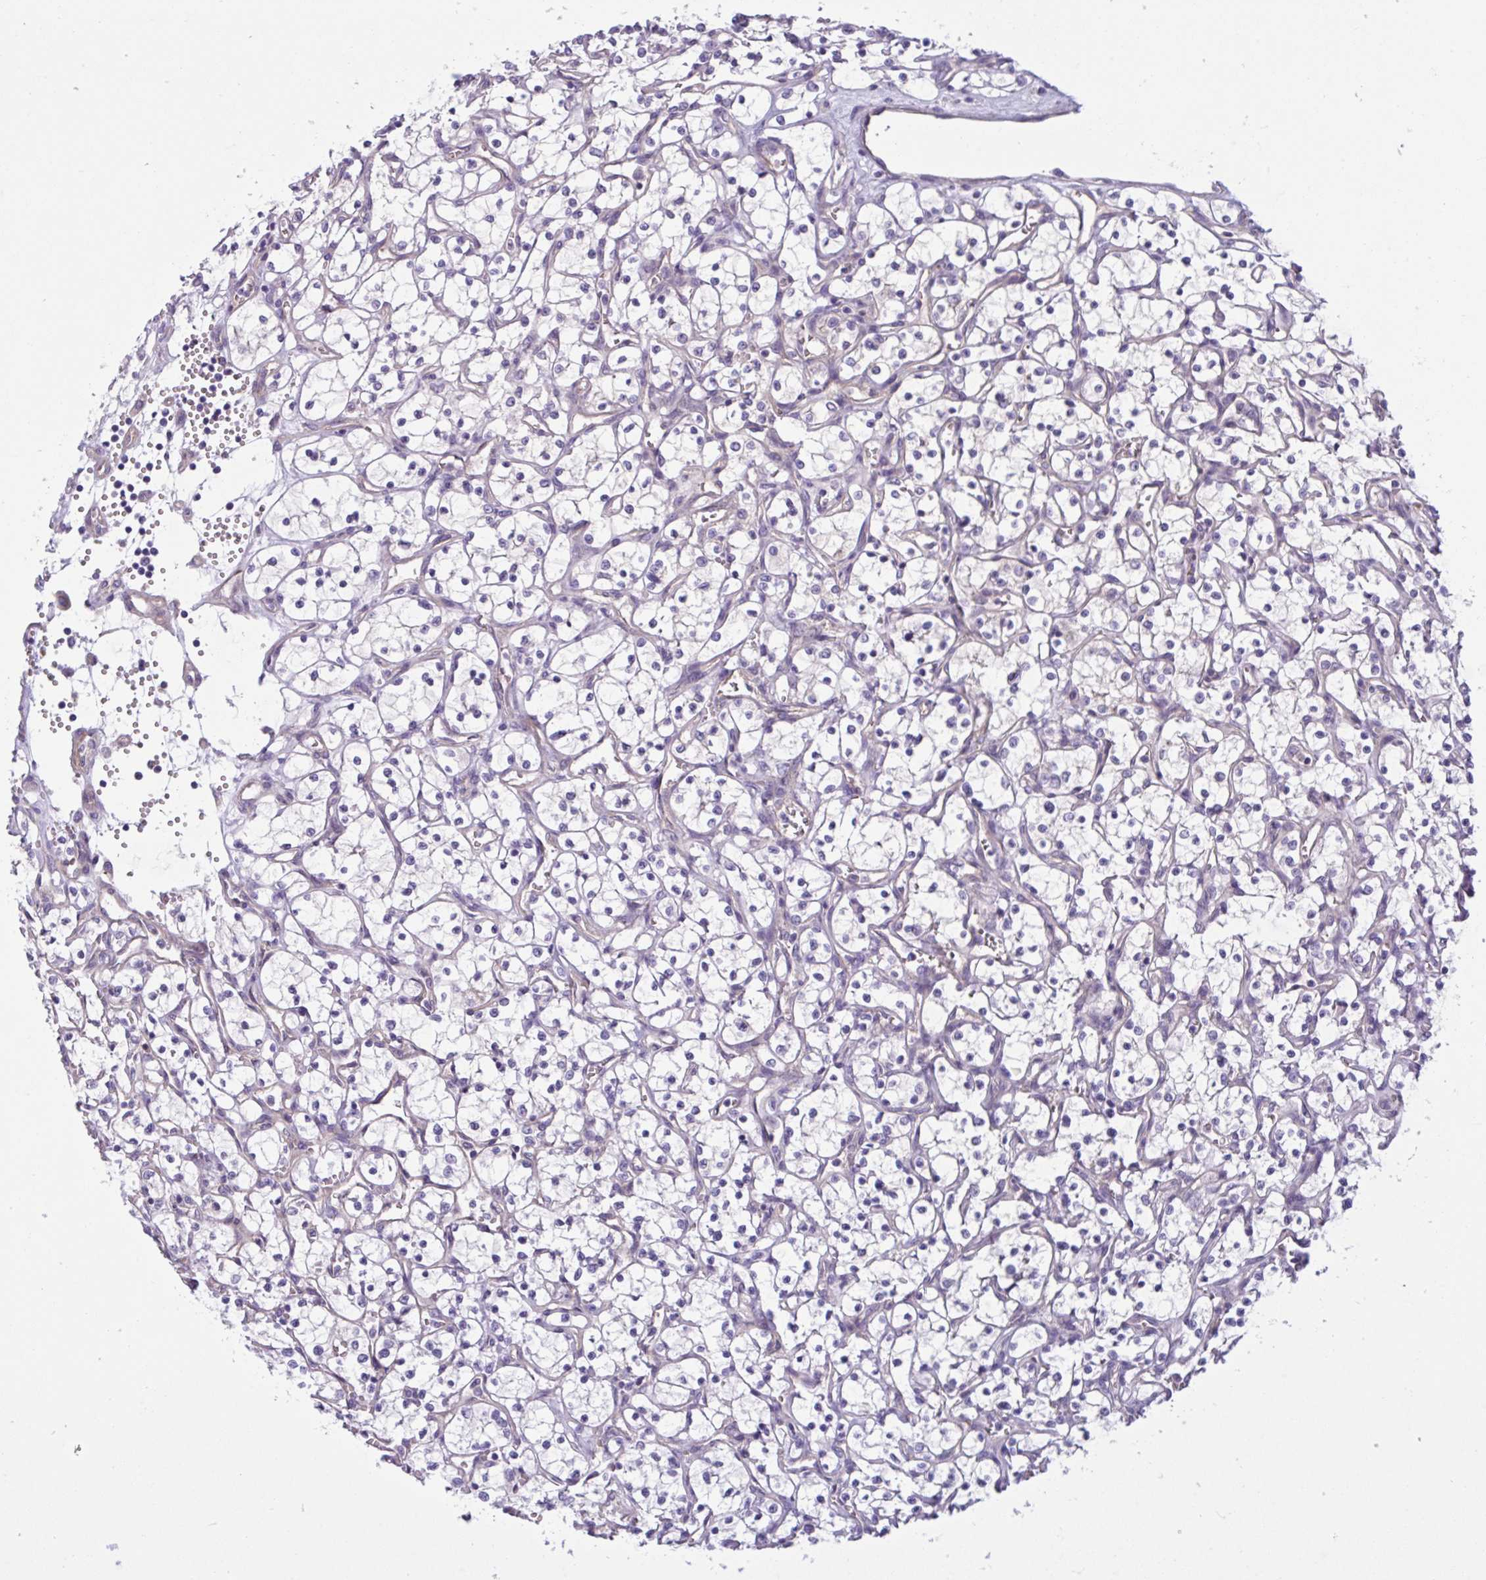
{"staining": {"intensity": "negative", "quantity": "none", "location": "none"}, "tissue": "renal cancer", "cell_type": "Tumor cells", "image_type": "cancer", "snomed": [{"axis": "morphology", "description": "Adenocarcinoma, NOS"}, {"axis": "topography", "description": "Kidney"}], "caption": "Immunohistochemistry photomicrograph of neoplastic tissue: renal cancer (adenocarcinoma) stained with DAB (3,3'-diaminobenzidine) shows no significant protein expression in tumor cells.", "gene": "TTC7B", "patient": {"sex": "female", "age": 69}}